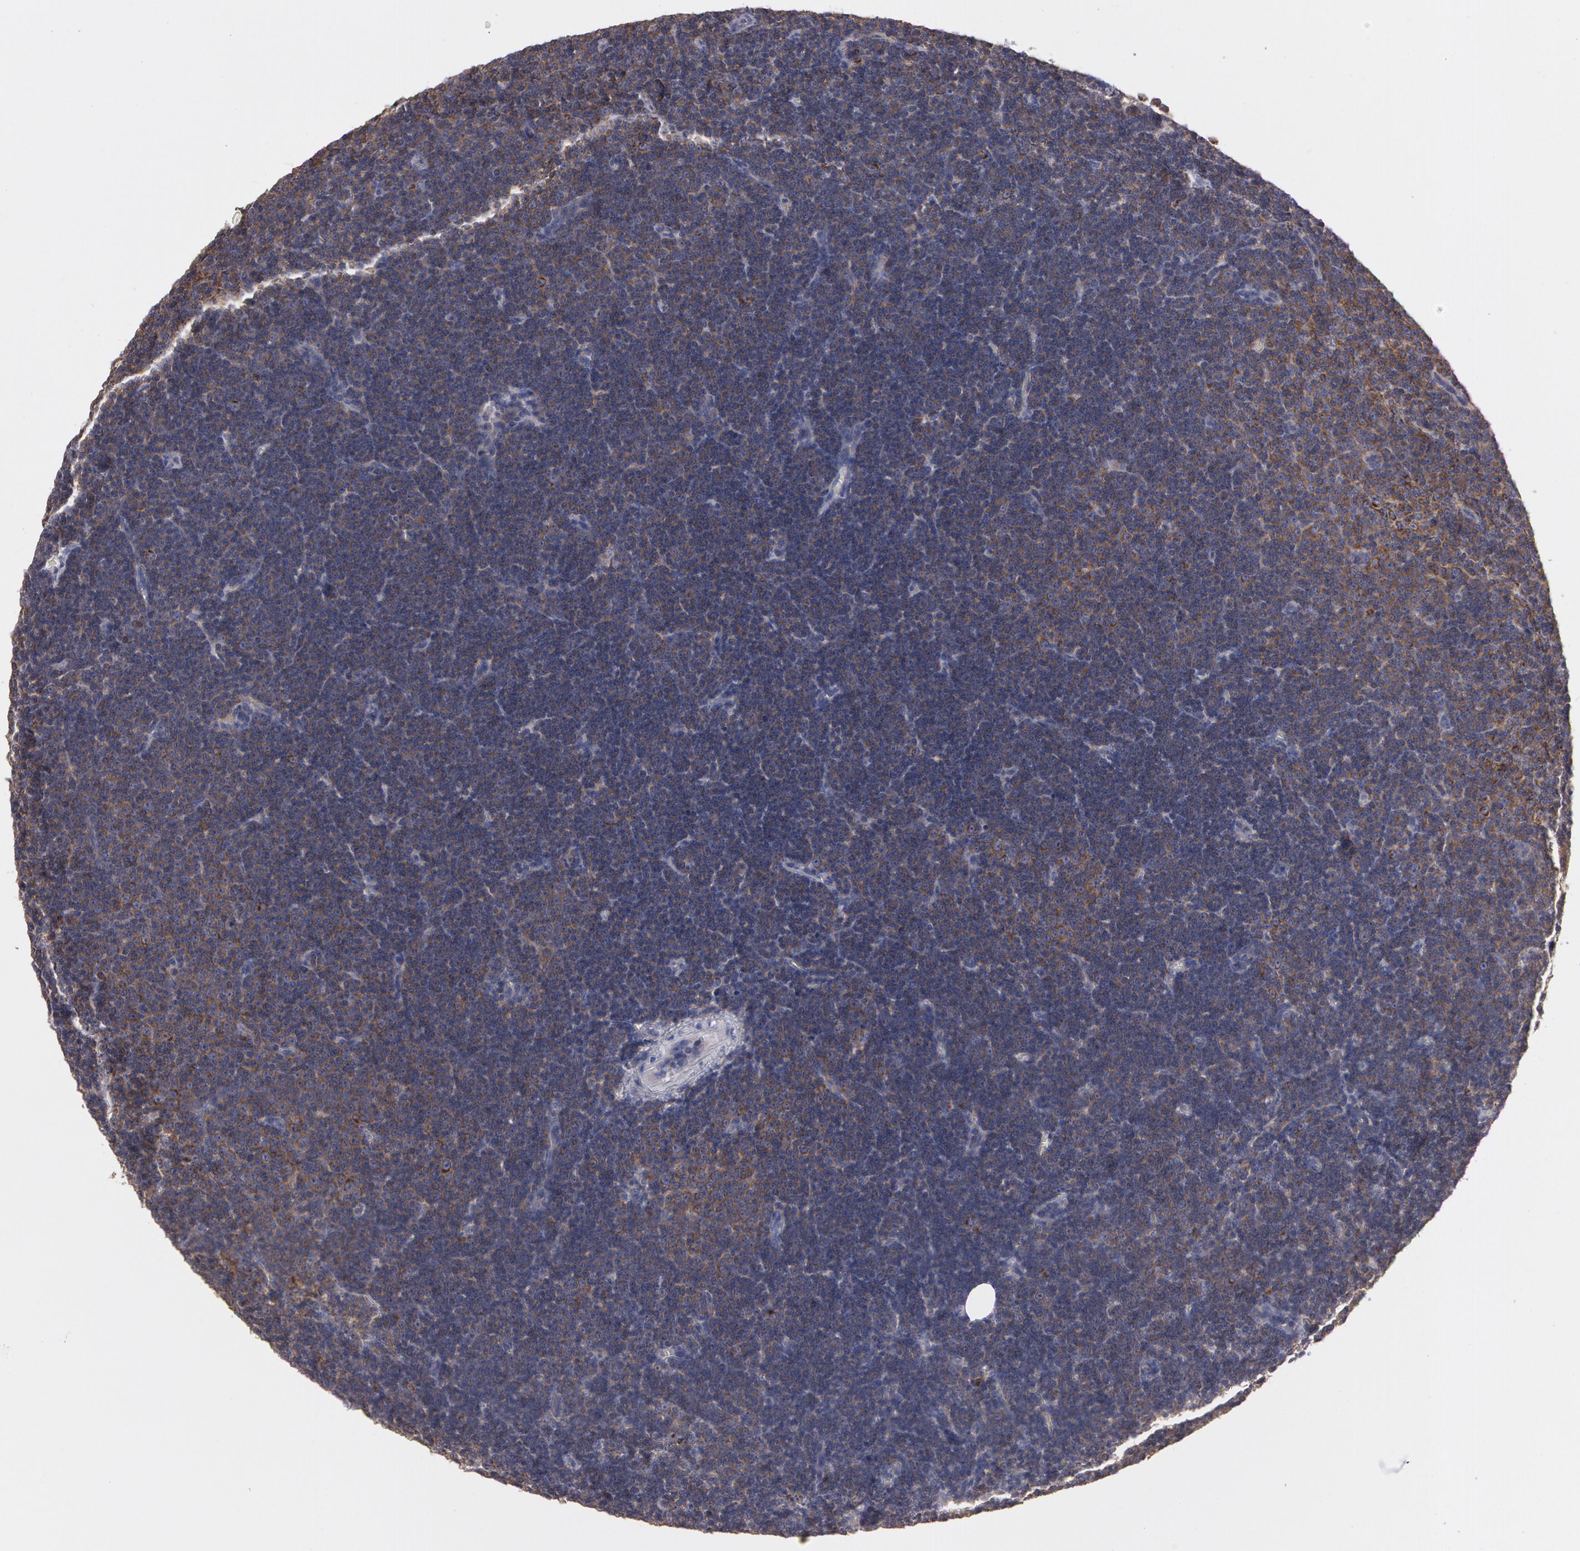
{"staining": {"intensity": "moderate", "quantity": ">75%", "location": "cytoplasmic/membranous"}, "tissue": "lymphoma", "cell_type": "Tumor cells", "image_type": "cancer", "snomed": [{"axis": "morphology", "description": "Malignant lymphoma, non-Hodgkin's type, Low grade"}, {"axis": "topography", "description": "Lymph node"}], "caption": "IHC micrograph of neoplastic tissue: human low-grade malignant lymphoma, non-Hodgkin's type stained using IHC displays medium levels of moderate protein expression localized specifically in the cytoplasmic/membranous of tumor cells, appearing as a cytoplasmic/membranous brown color.", "gene": "NEK9", "patient": {"sex": "male", "age": 57}}